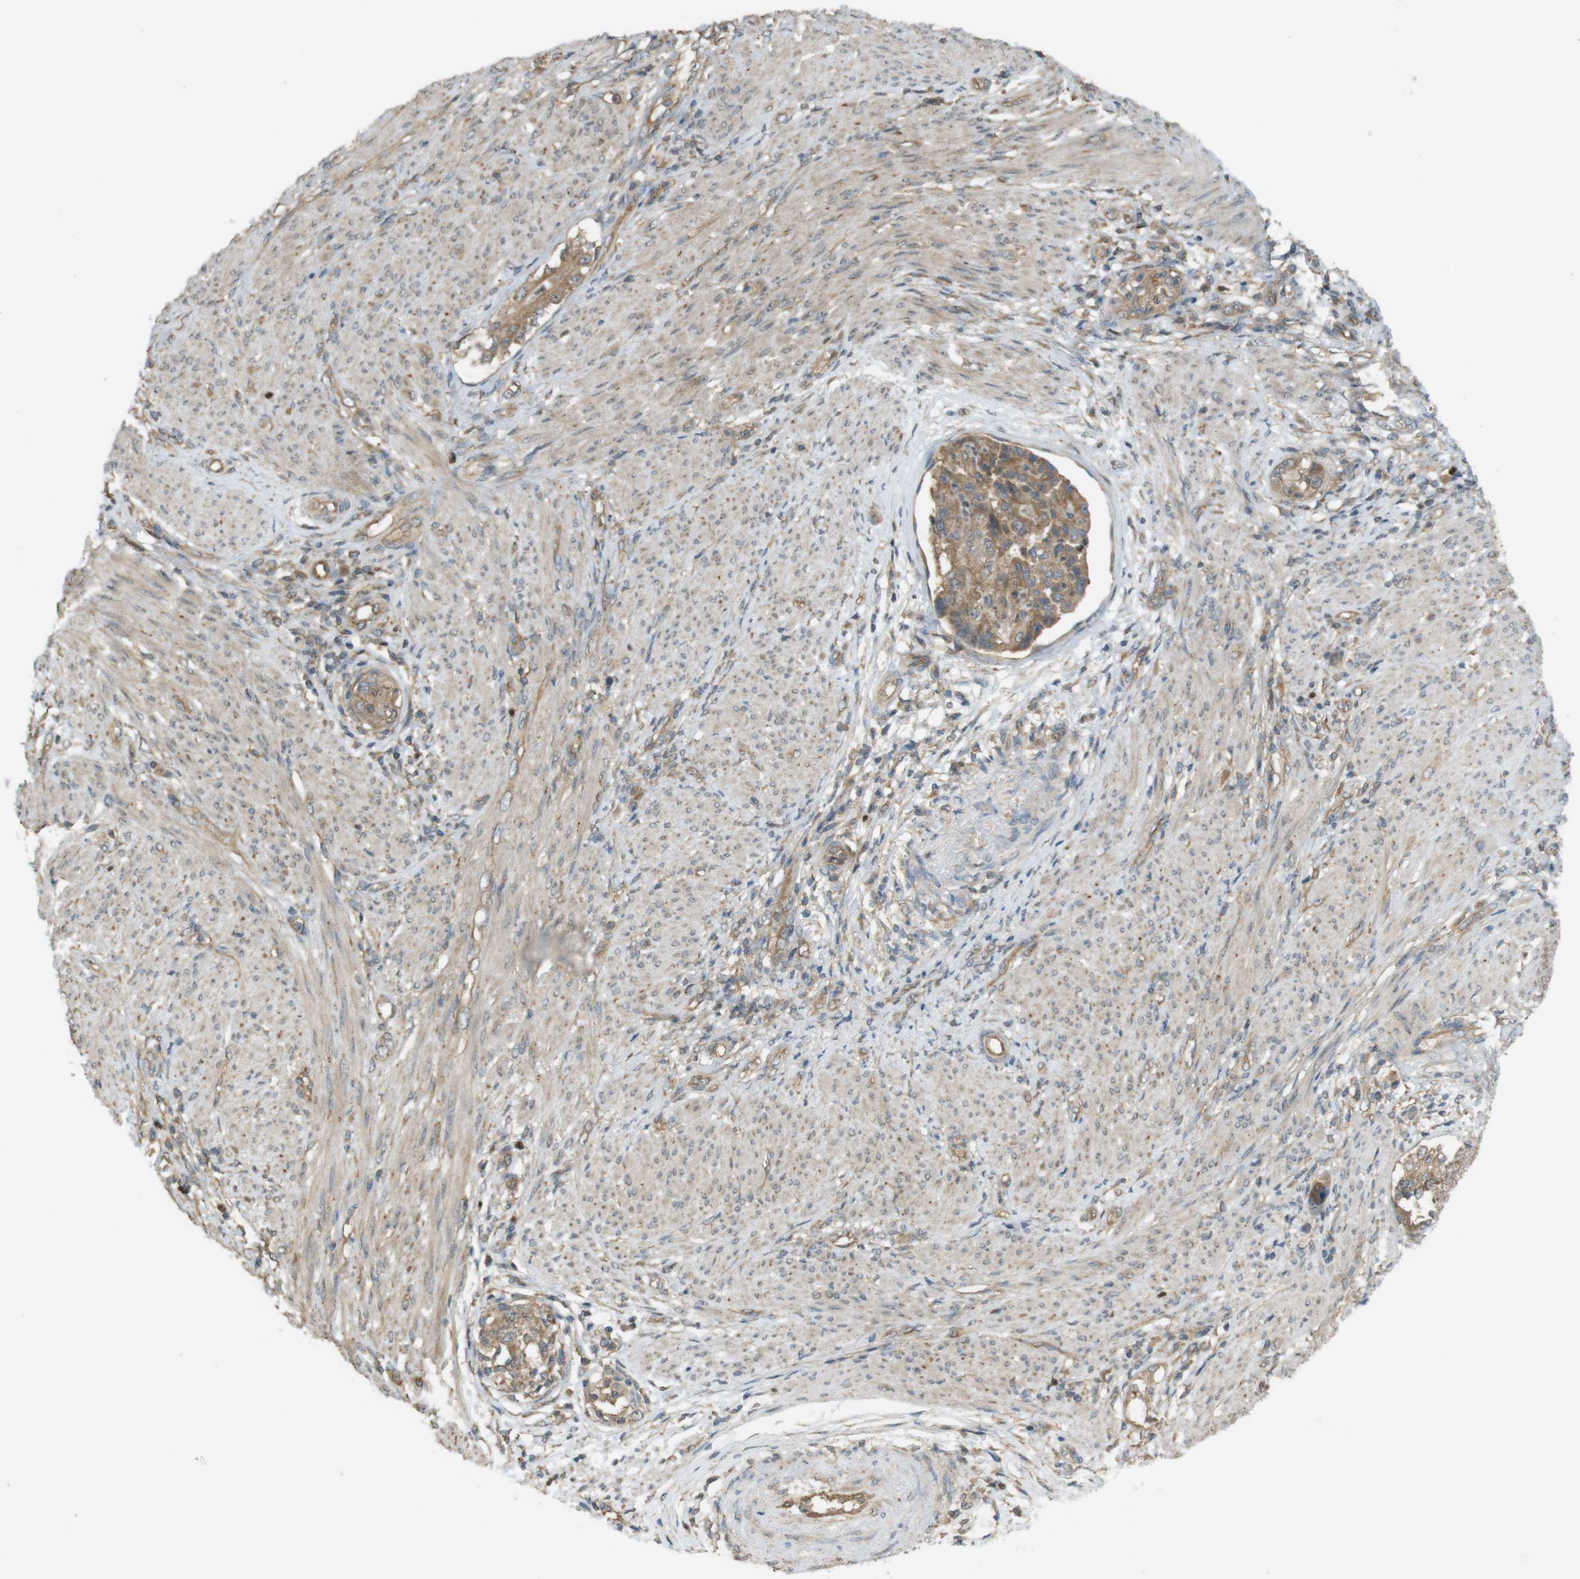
{"staining": {"intensity": "moderate", "quantity": ">75%", "location": "cytoplasmic/membranous"}, "tissue": "endometrial cancer", "cell_type": "Tumor cells", "image_type": "cancer", "snomed": [{"axis": "morphology", "description": "Adenocarcinoma, NOS"}, {"axis": "topography", "description": "Endometrium"}], "caption": "Human adenocarcinoma (endometrial) stained with a protein marker exhibits moderate staining in tumor cells.", "gene": "ZDHHC20", "patient": {"sex": "female", "age": 85}}